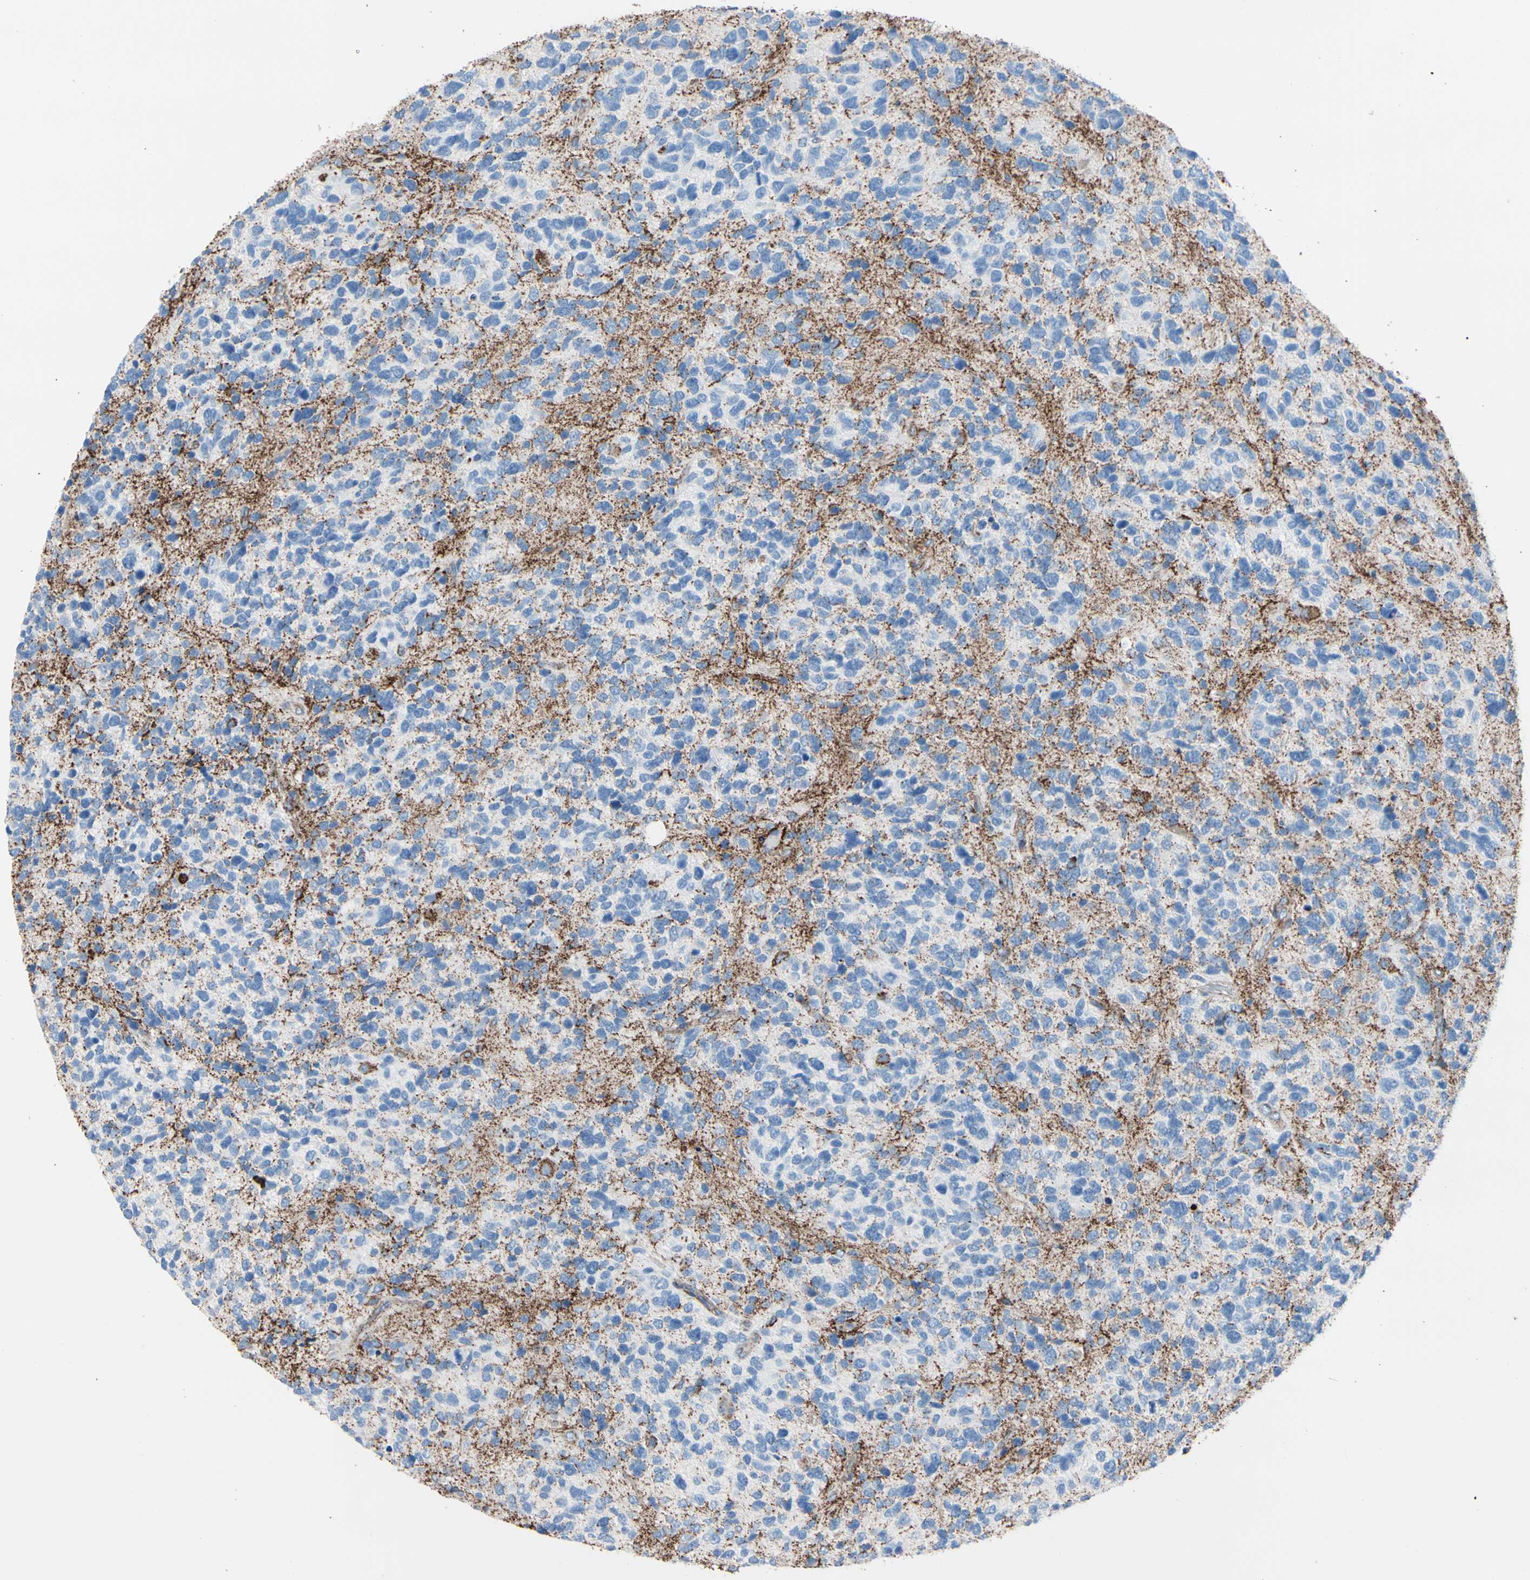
{"staining": {"intensity": "strong", "quantity": "<25%", "location": "cytoplasmic/membranous"}, "tissue": "glioma", "cell_type": "Tumor cells", "image_type": "cancer", "snomed": [{"axis": "morphology", "description": "Glioma, malignant, High grade"}, {"axis": "topography", "description": "Brain"}], "caption": "This is a micrograph of IHC staining of glioma, which shows strong expression in the cytoplasmic/membranous of tumor cells.", "gene": "HK1", "patient": {"sex": "female", "age": 58}}